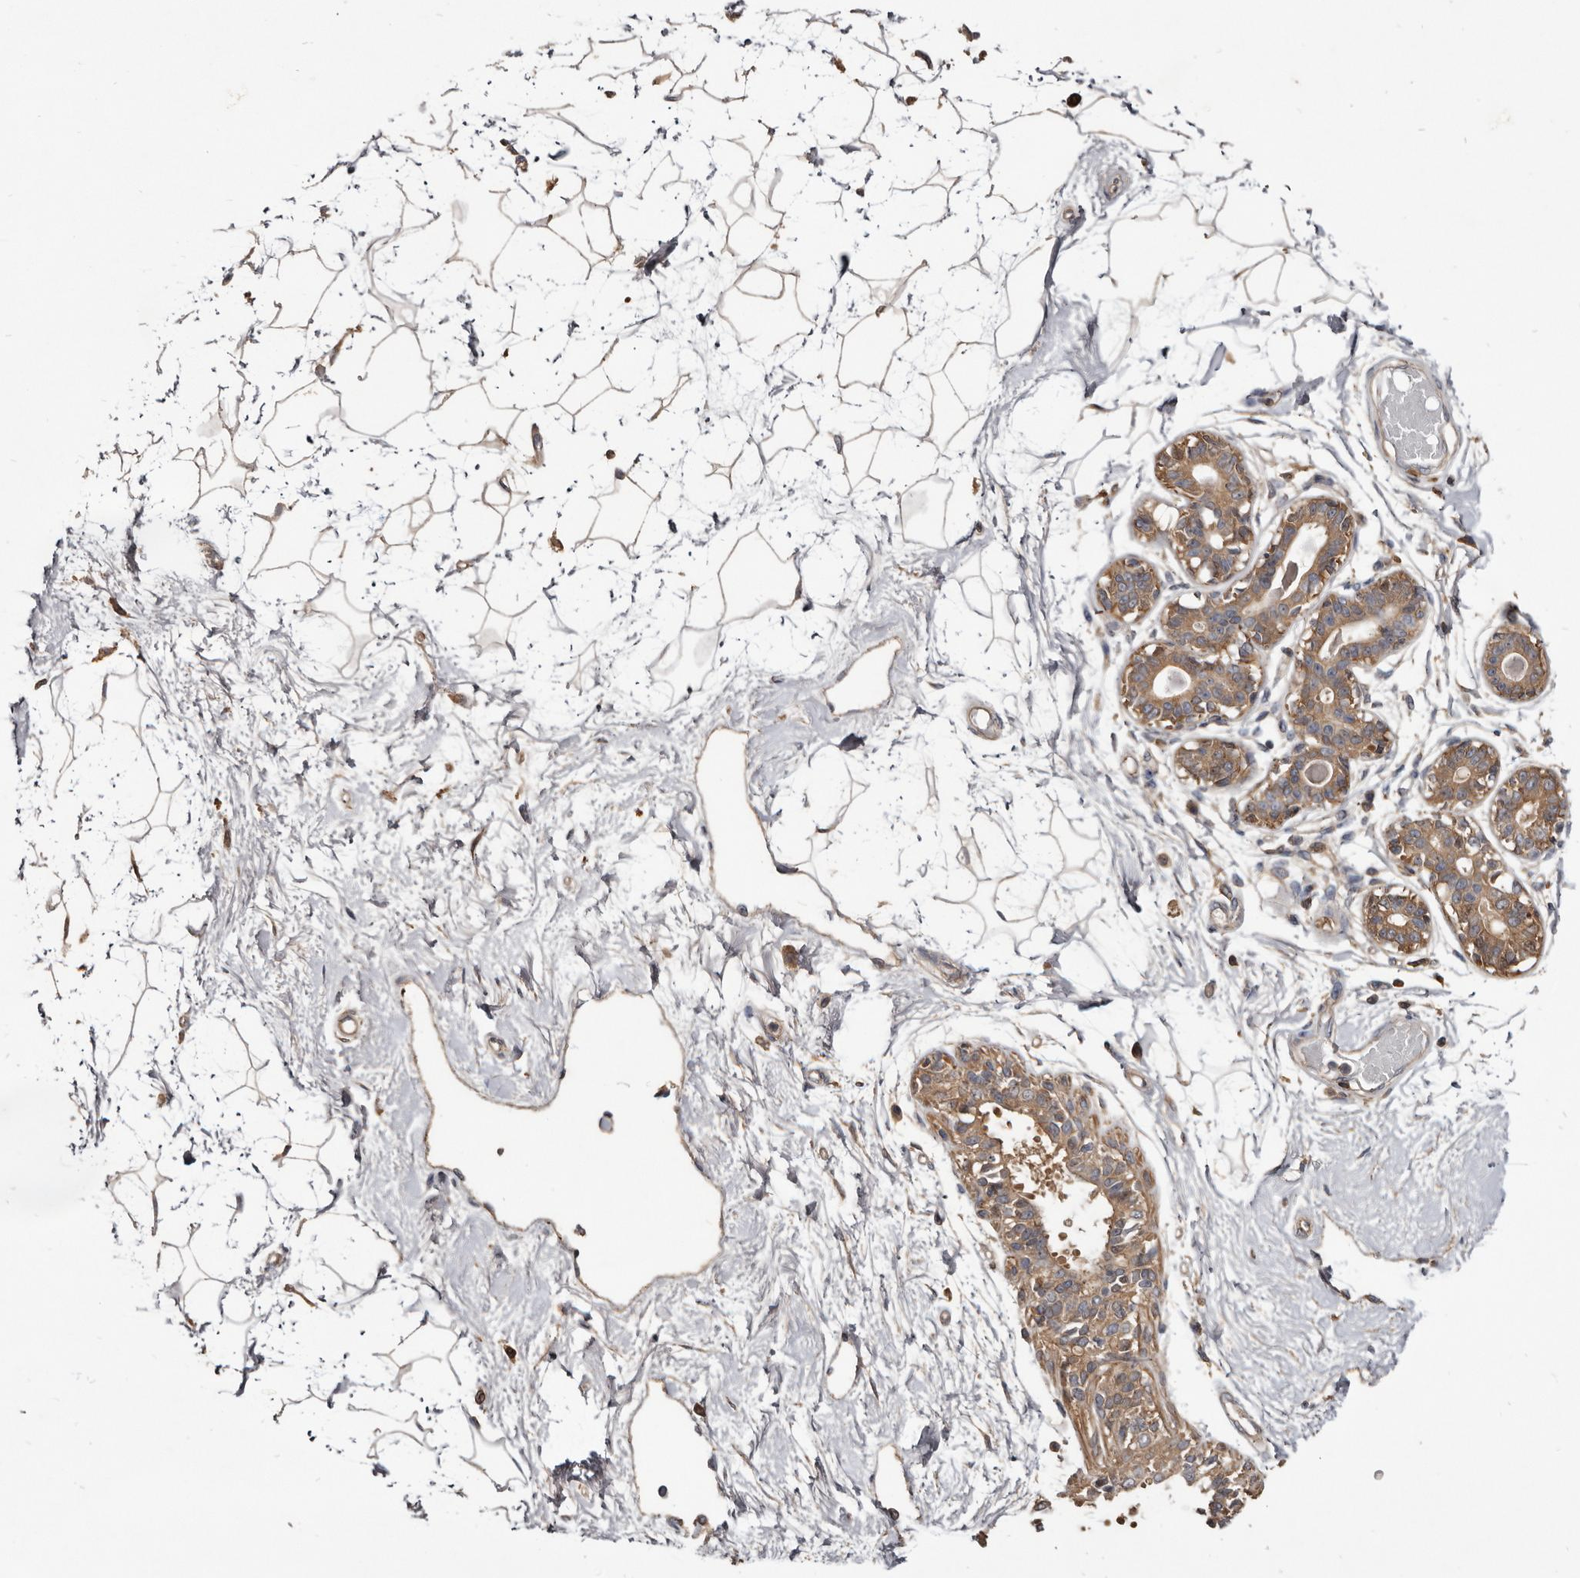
{"staining": {"intensity": "weak", "quantity": "25%-75%", "location": "cytoplasmic/membranous"}, "tissue": "breast", "cell_type": "Adipocytes", "image_type": "normal", "snomed": [{"axis": "morphology", "description": "Normal tissue, NOS"}, {"axis": "topography", "description": "Breast"}], "caption": "Immunohistochemical staining of benign human breast exhibits low levels of weak cytoplasmic/membranous staining in about 25%-75% of adipocytes. (Stains: DAB (3,3'-diaminobenzidine) in brown, nuclei in blue, Microscopy: brightfield microscopy at high magnification).", "gene": "TTC39A", "patient": {"sex": "female", "age": 45}}